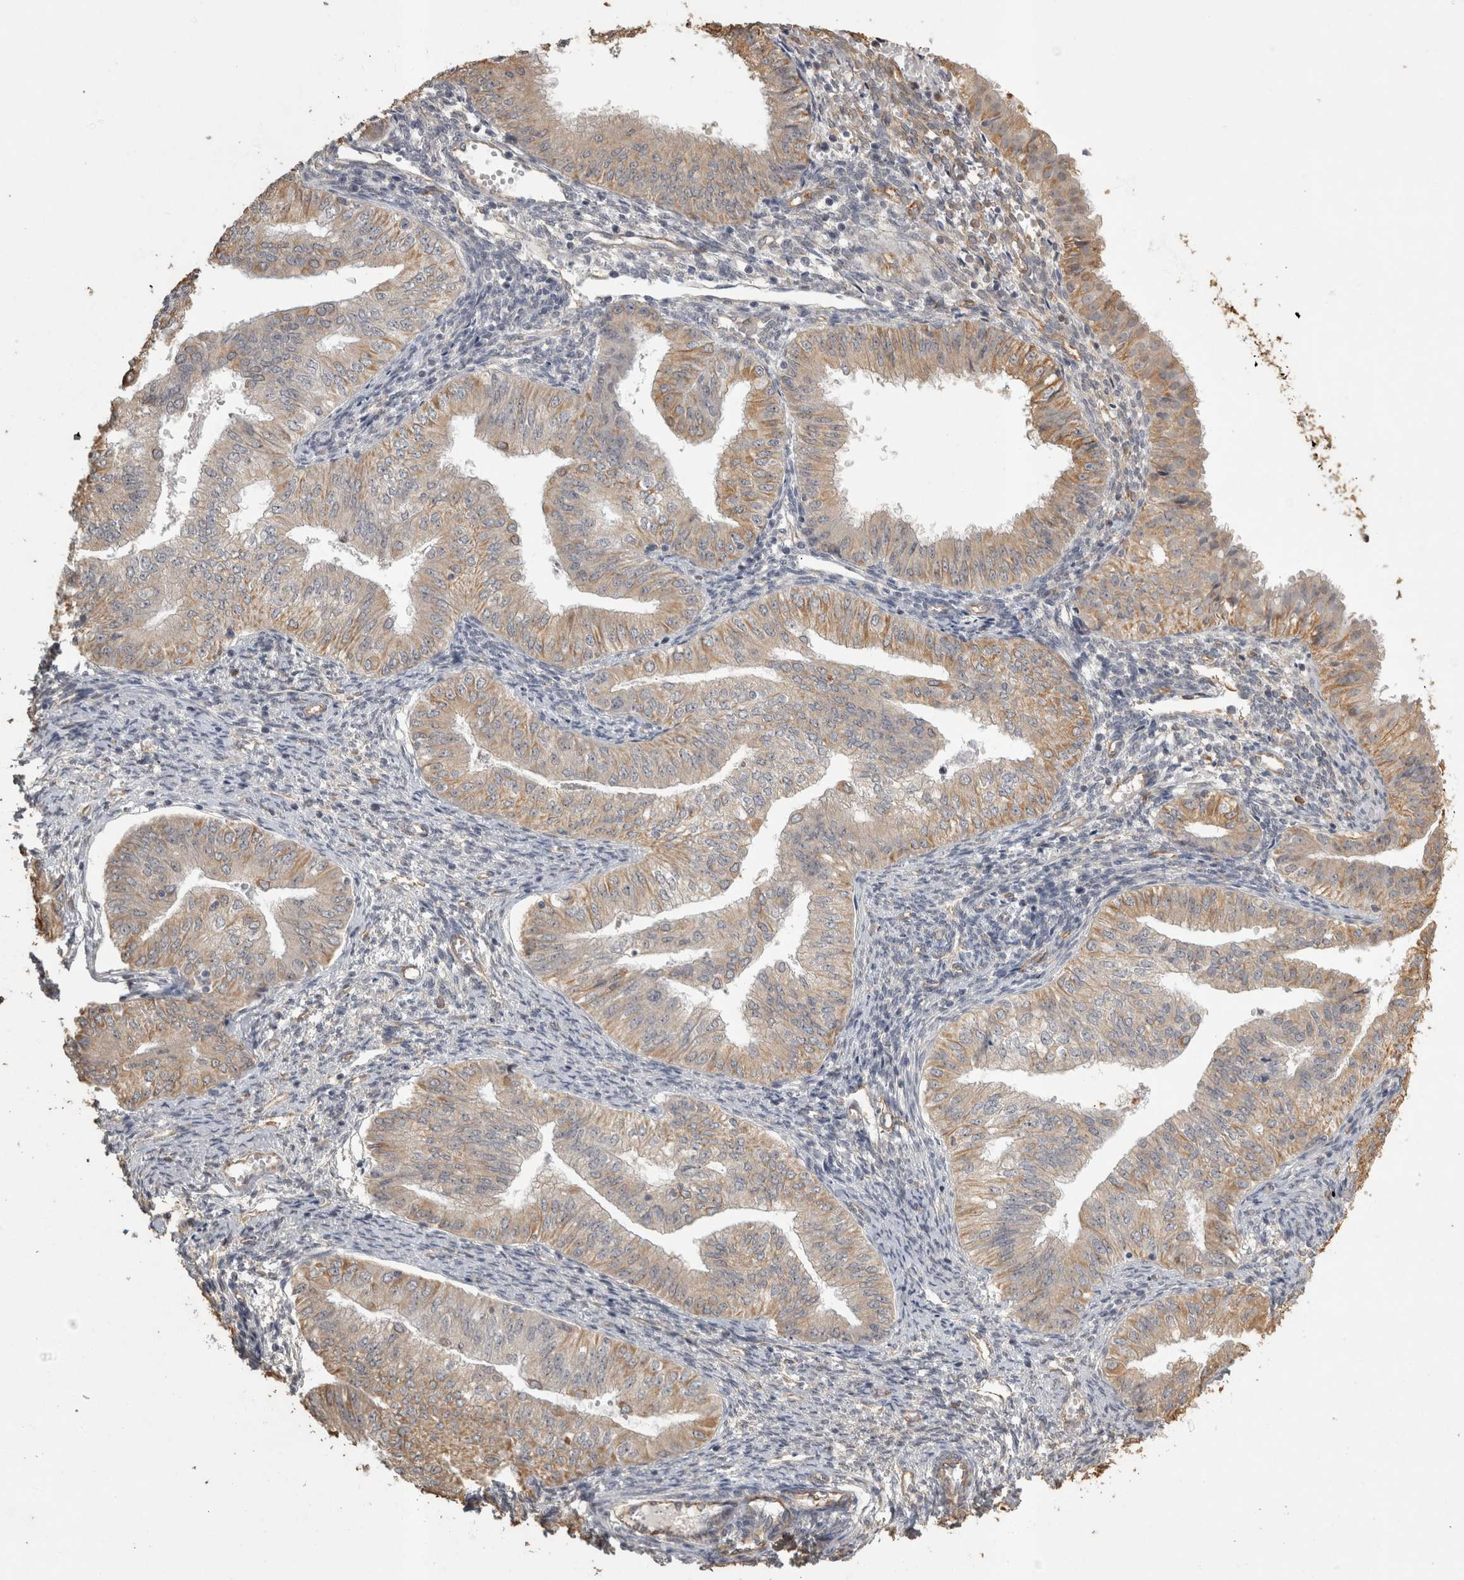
{"staining": {"intensity": "moderate", "quantity": "25%-75%", "location": "cytoplasmic/membranous"}, "tissue": "endometrial cancer", "cell_type": "Tumor cells", "image_type": "cancer", "snomed": [{"axis": "morphology", "description": "Normal tissue, NOS"}, {"axis": "morphology", "description": "Adenocarcinoma, NOS"}, {"axis": "topography", "description": "Endometrium"}], "caption": "Adenocarcinoma (endometrial) stained with a brown dye exhibits moderate cytoplasmic/membranous positive positivity in approximately 25%-75% of tumor cells.", "gene": "REPS2", "patient": {"sex": "female", "age": 53}}